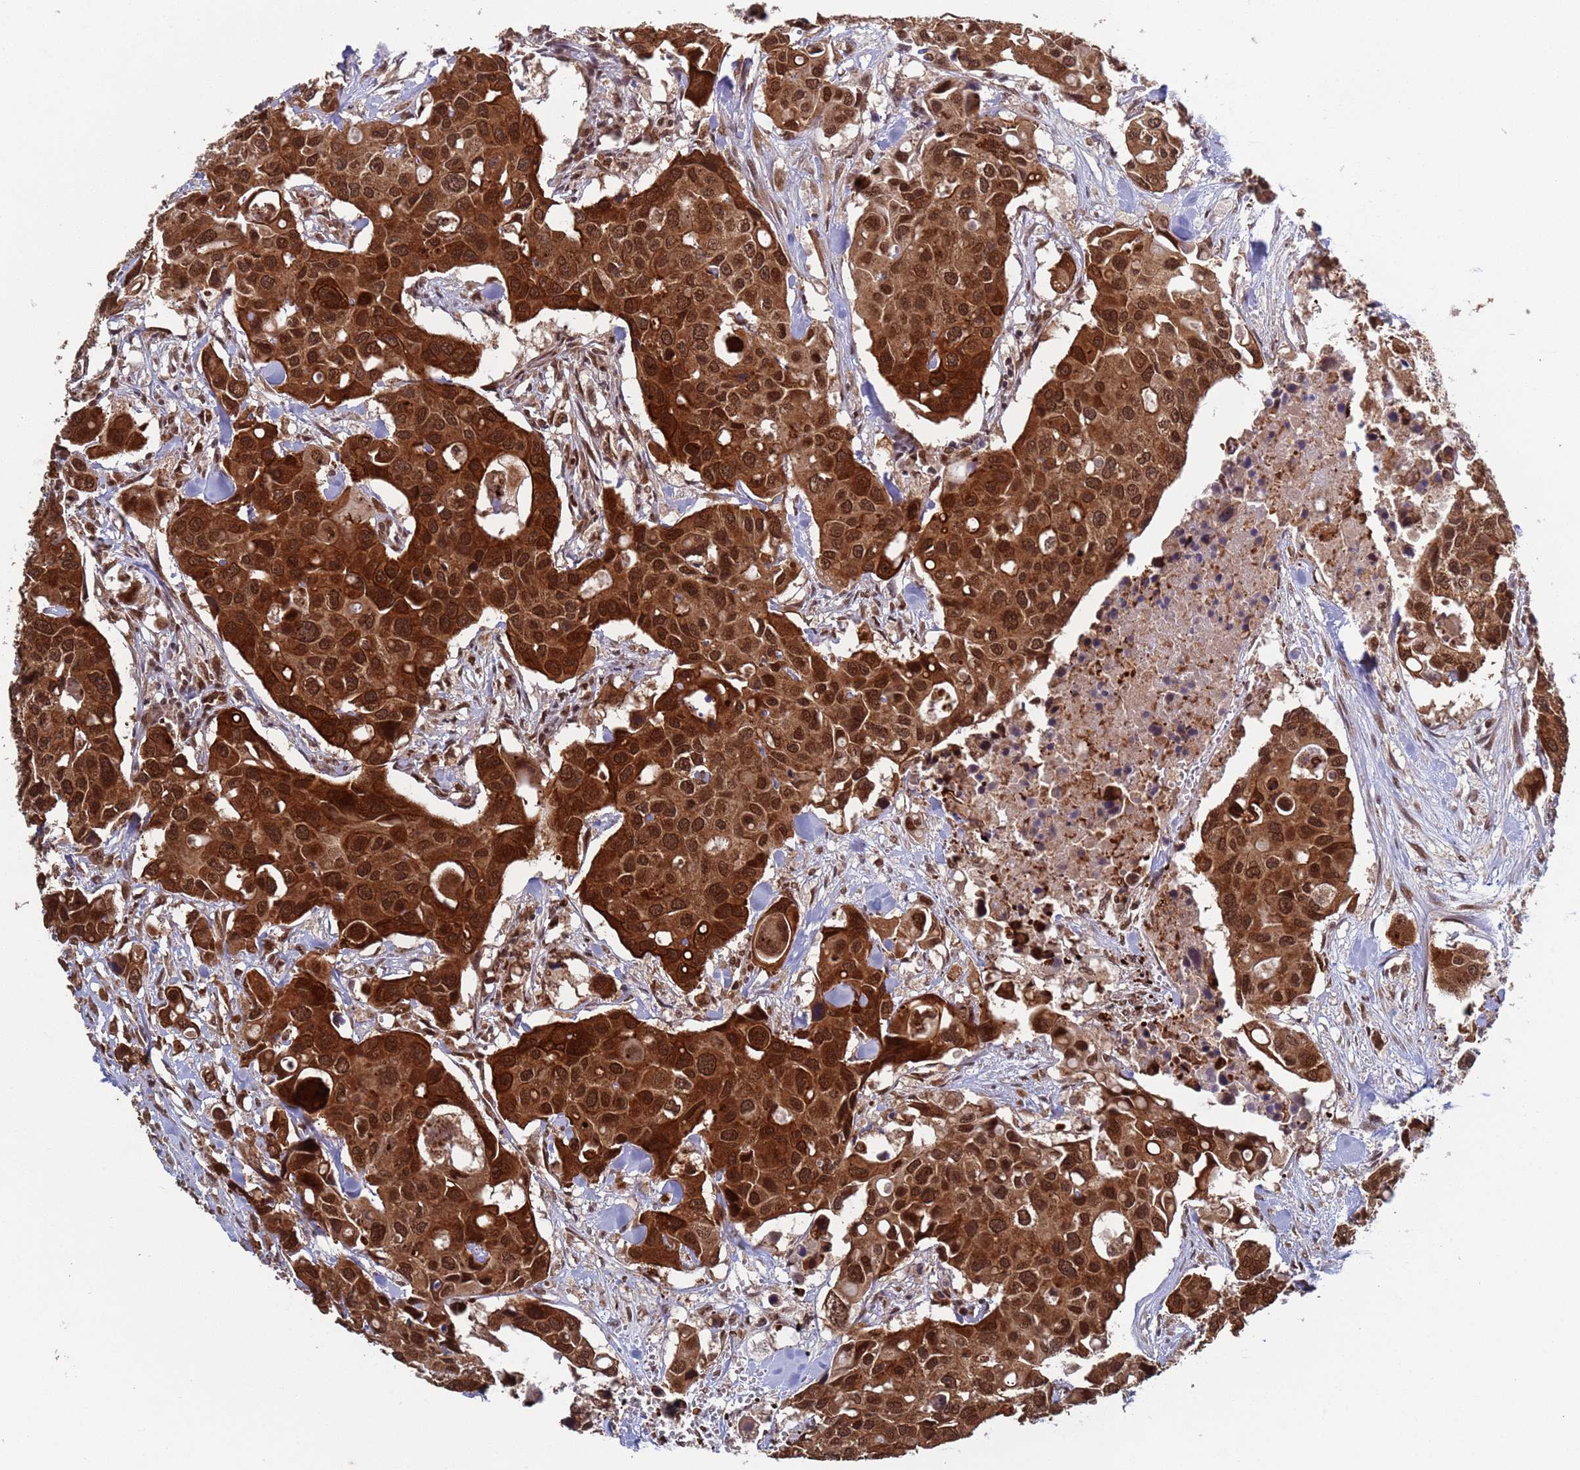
{"staining": {"intensity": "strong", "quantity": ">75%", "location": "cytoplasmic/membranous,nuclear"}, "tissue": "colorectal cancer", "cell_type": "Tumor cells", "image_type": "cancer", "snomed": [{"axis": "morphology", "description": "Adenocarcinoma, NOS"}, {"axis": "topography", "description": "Colon"}], "caption": "Colorectal cancer stained with DAB immunohistochemistry (IHC) exhibits high levels of strong cytoplasmic/membranous and nuclear positivity in about >75% of tumor cells. (IHC, brightfield microscopy, high magnification).", "gene": "FUBP3", "patient": {"sex": "male", "age": 77}}